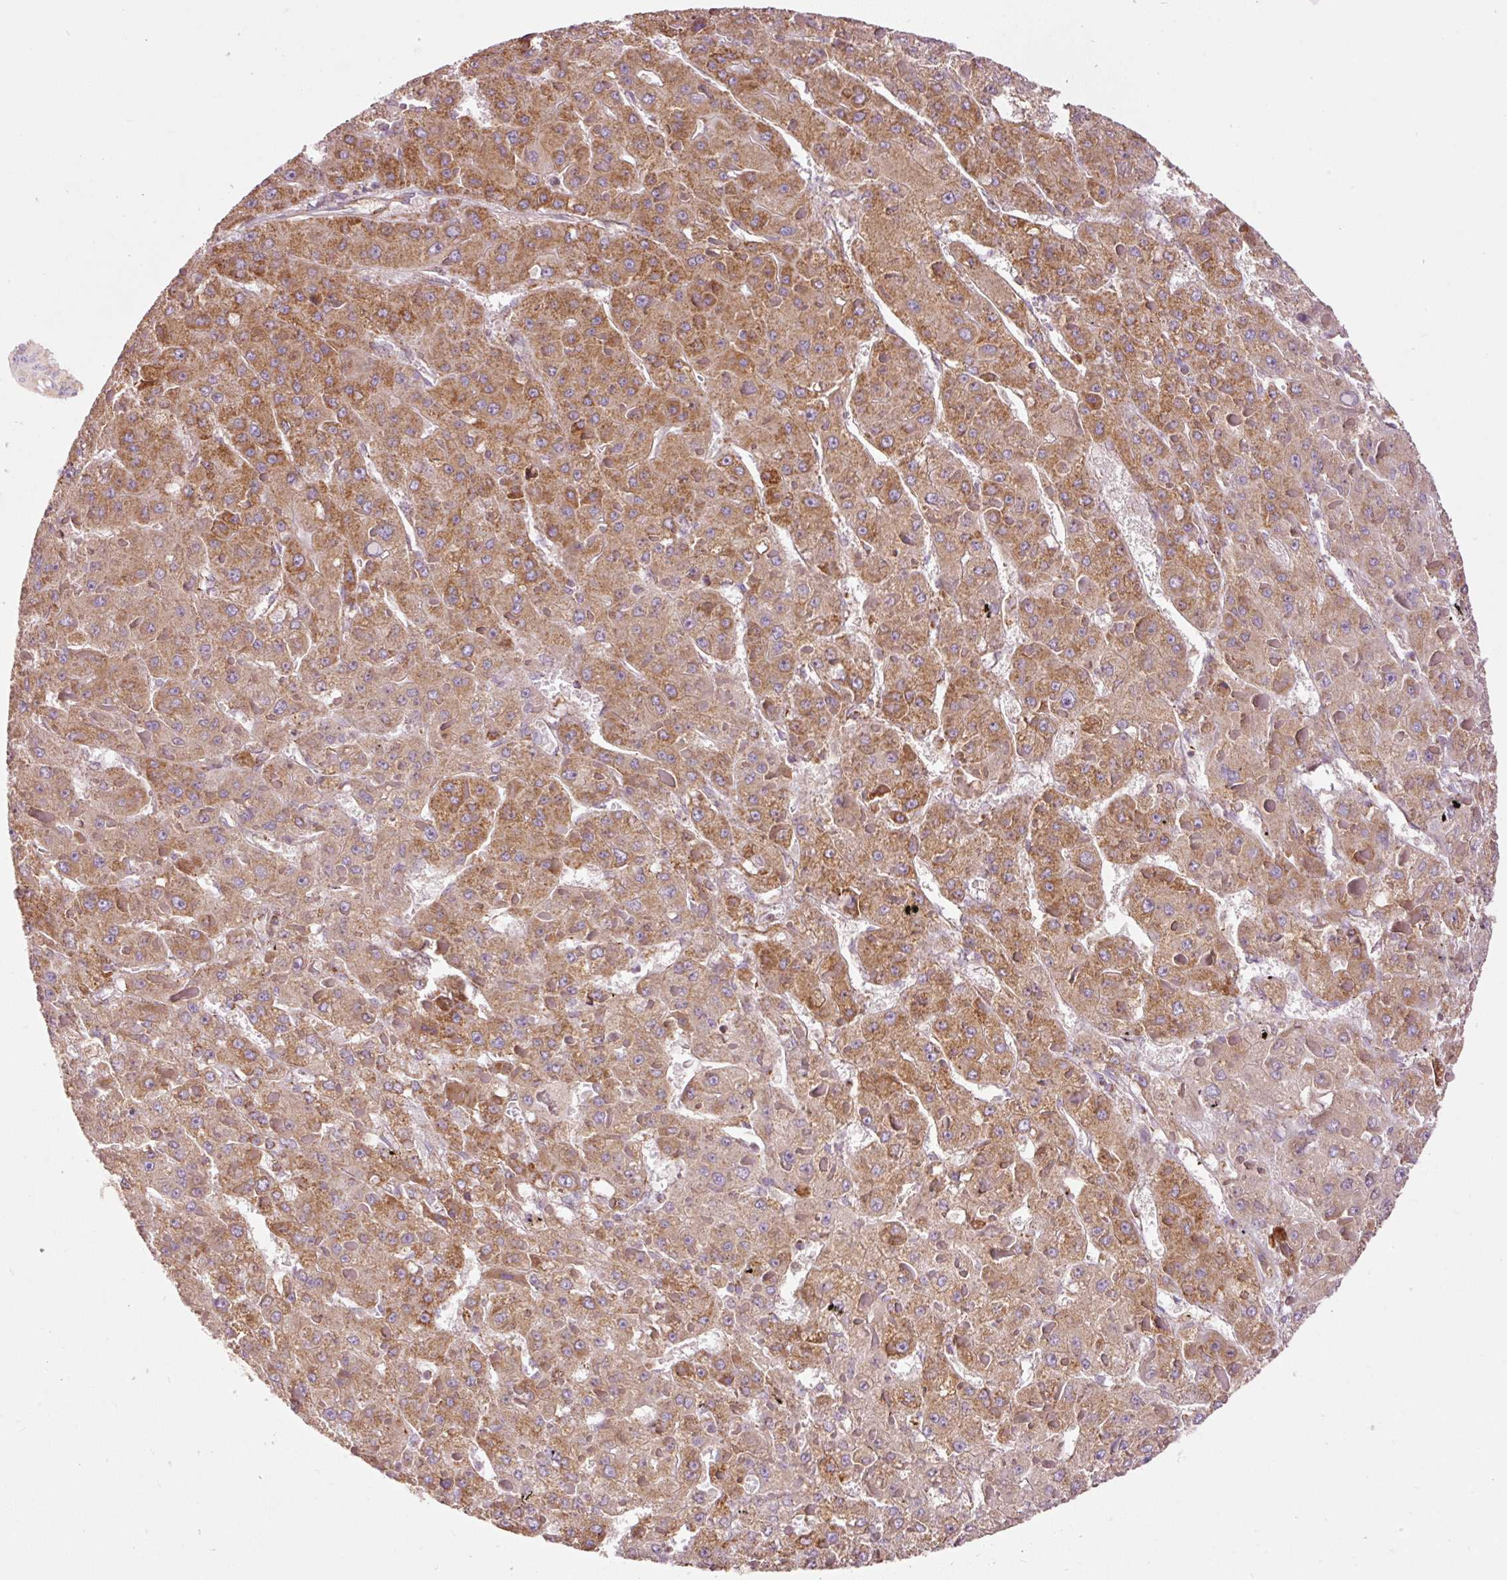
{"staining": {"intensity": "moderate", "quantity": ">75%", "location": "cytoplasmic/membranous"}, "tissue": "liver cancer", "cell_type": "Tumor cells", "image_type": "cancer", "snomed": [{"axis": "morphology", "description": "Carcinoma, Hepatocellular, NOS"}, {"axis": "topography", "description": "Liver"}], "caption": "IHC micrograph of human liver cancer (hepatocellular carcinoma) stained for a protein (brown), which reveals medium levels of moderate cytoplasmic/membranous expression in about >75% of tumor cells.", "gene": "NDUFB4", "patient": {"sex": "female", "age": 73}}